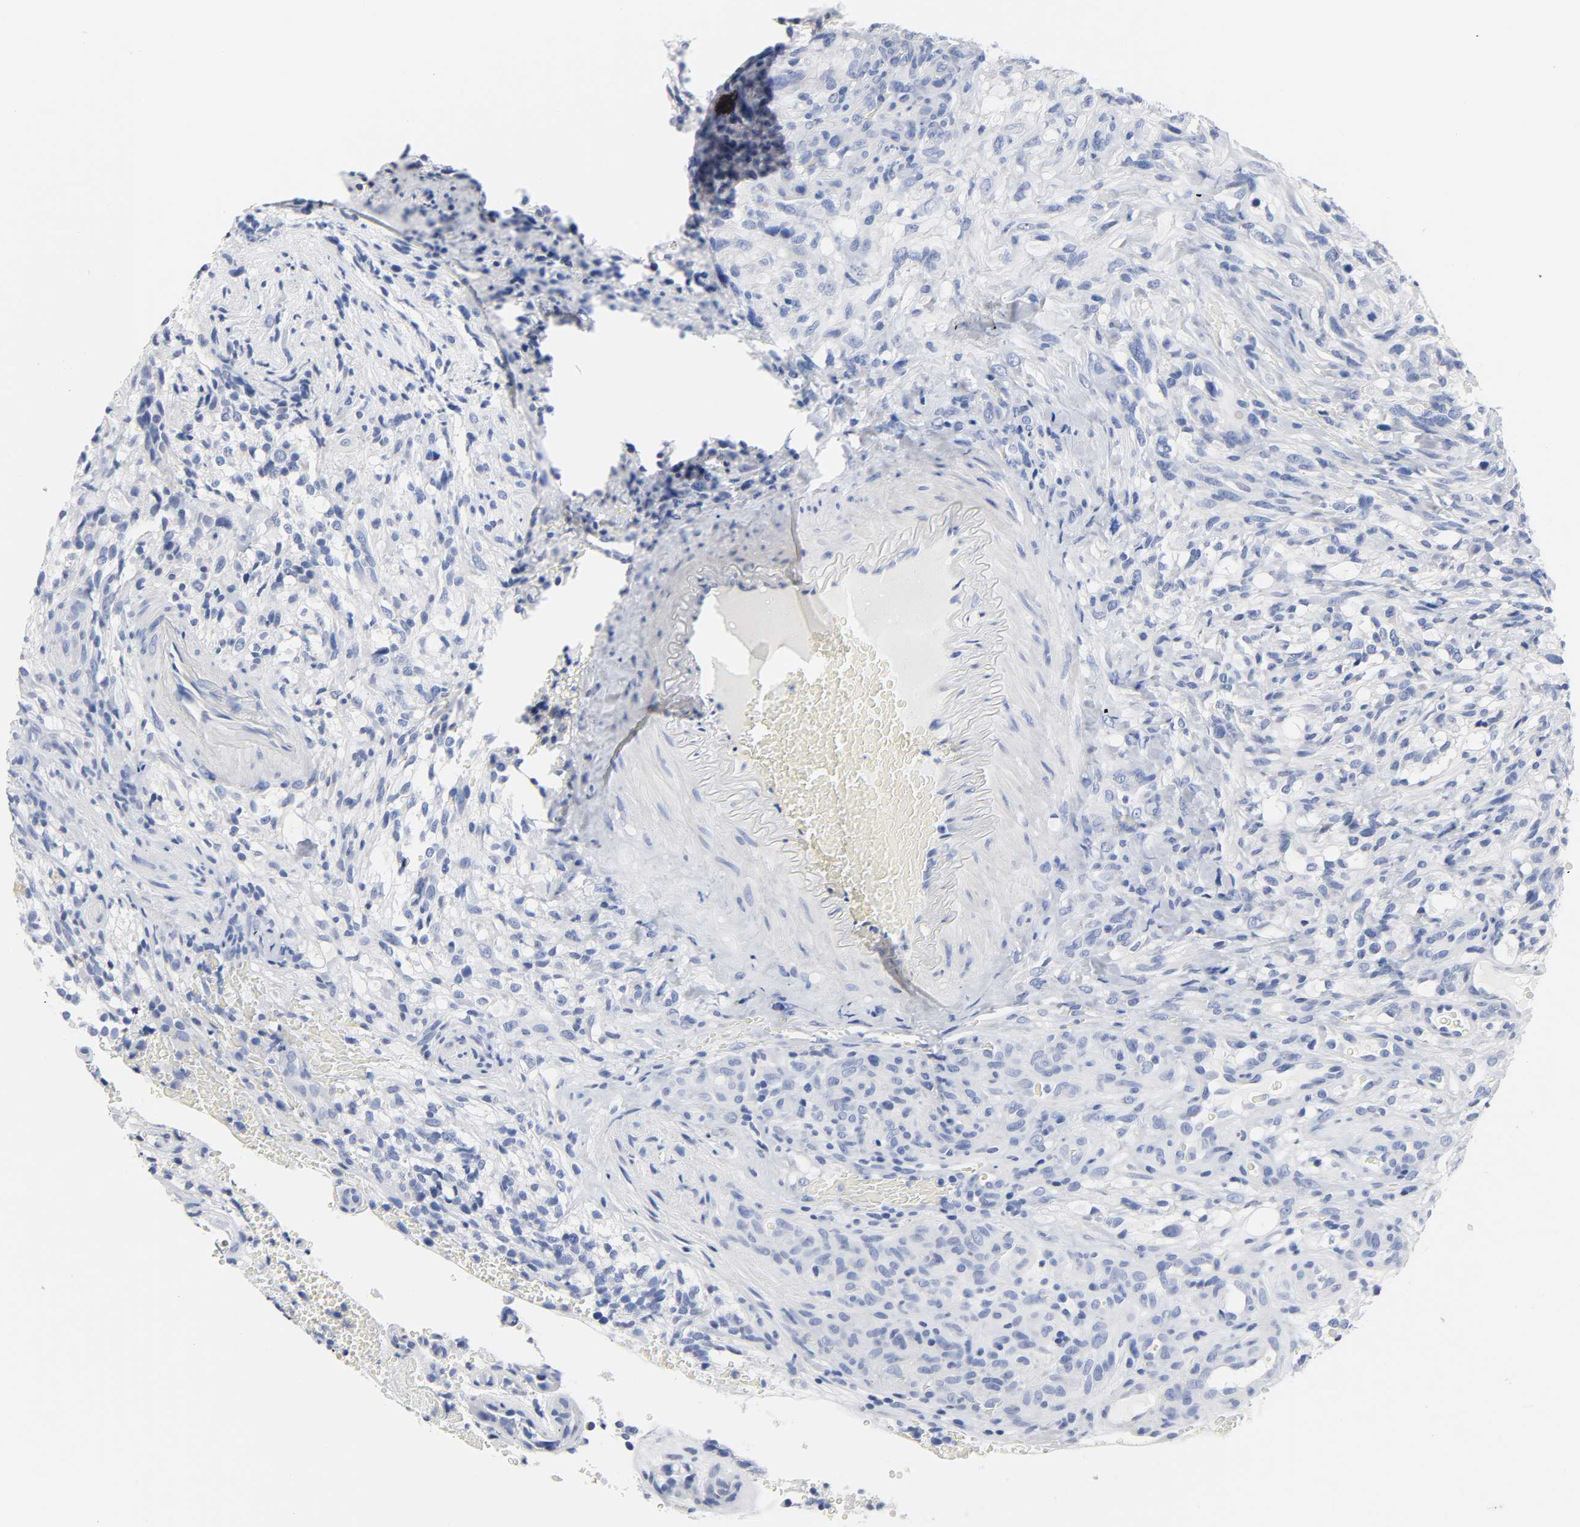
{"staining": {"intensity": "negative", "quantity": "none", "location": "none"}, "tissue": "glioma", "cell_type": "Tumor cells", "image_type": "cancer", "snomed": [{"axis": "morphology", "description": "Normal tissue, NOS"}, {"axis": "morphology", "description": "Glioma, malignant, High grade"}, {"axis": "topography", "description": "Cerebral cortex"}], "caption": "This micrograph is of glioma stained with immunohistochemistry (IHC) to label a protein in brown with the nuclei are counter-stained blue. There is no staining in tumor cells.", "gene": "ACP3", "patient": {"sex": "male", "age": 75}}